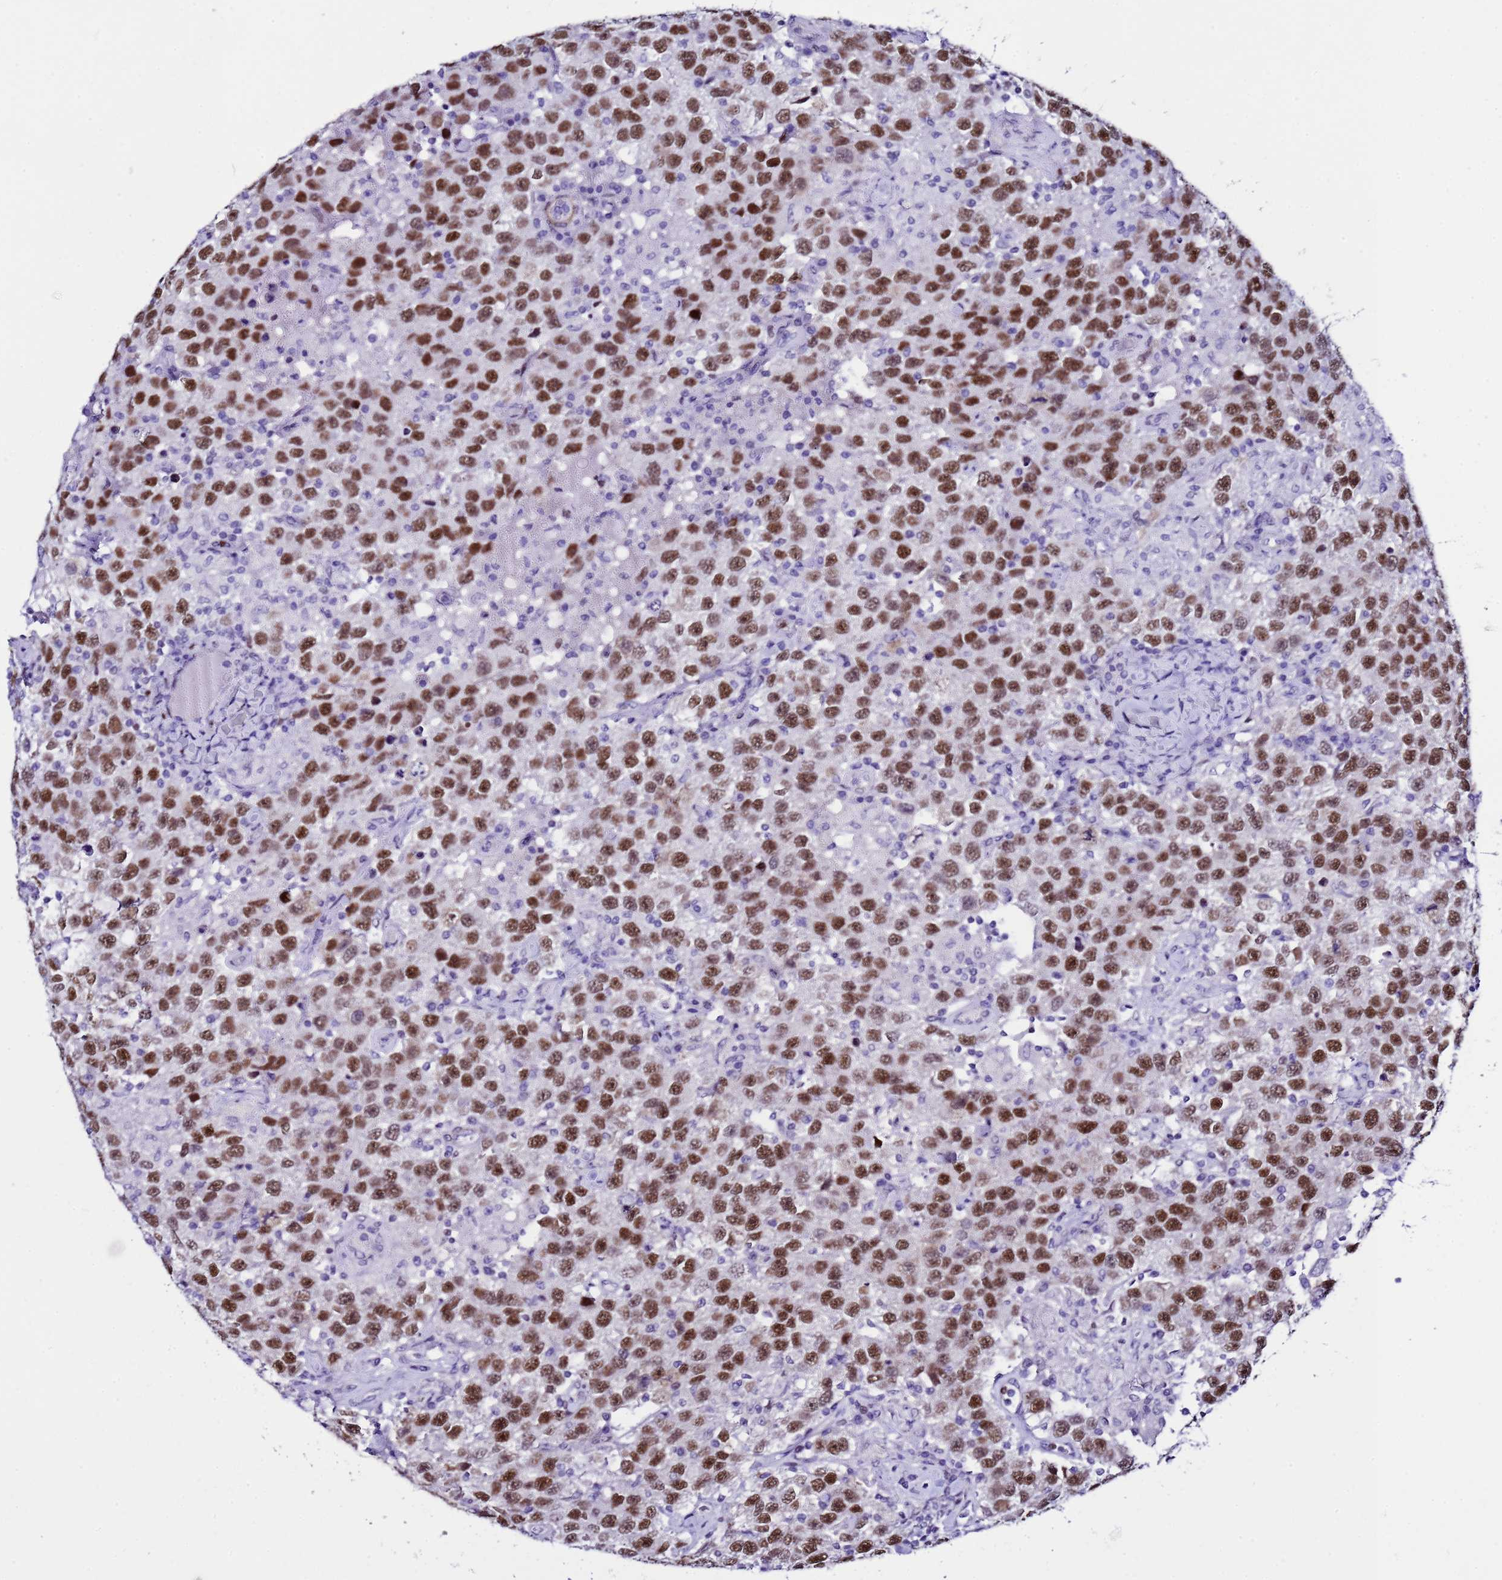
{"staining": {"intensity": "strong", "quantity": ">75%", "location": "nuclear"}, "tissue": "testis cancer", "cell_type": "Tumor cells", "image_type": "cancer", "snomed": [{"axis": "morphology", "description": "Seminoma, NOS"}, {"axis": "topography", "description": "Testis"}], "caption": "A photomicrograph of testis seminoma stained for a protein reveals strong nuclear brown staining in tumor cells.", "gene": "BCL7A", "patient": {"sex": "male", "age": 41}}